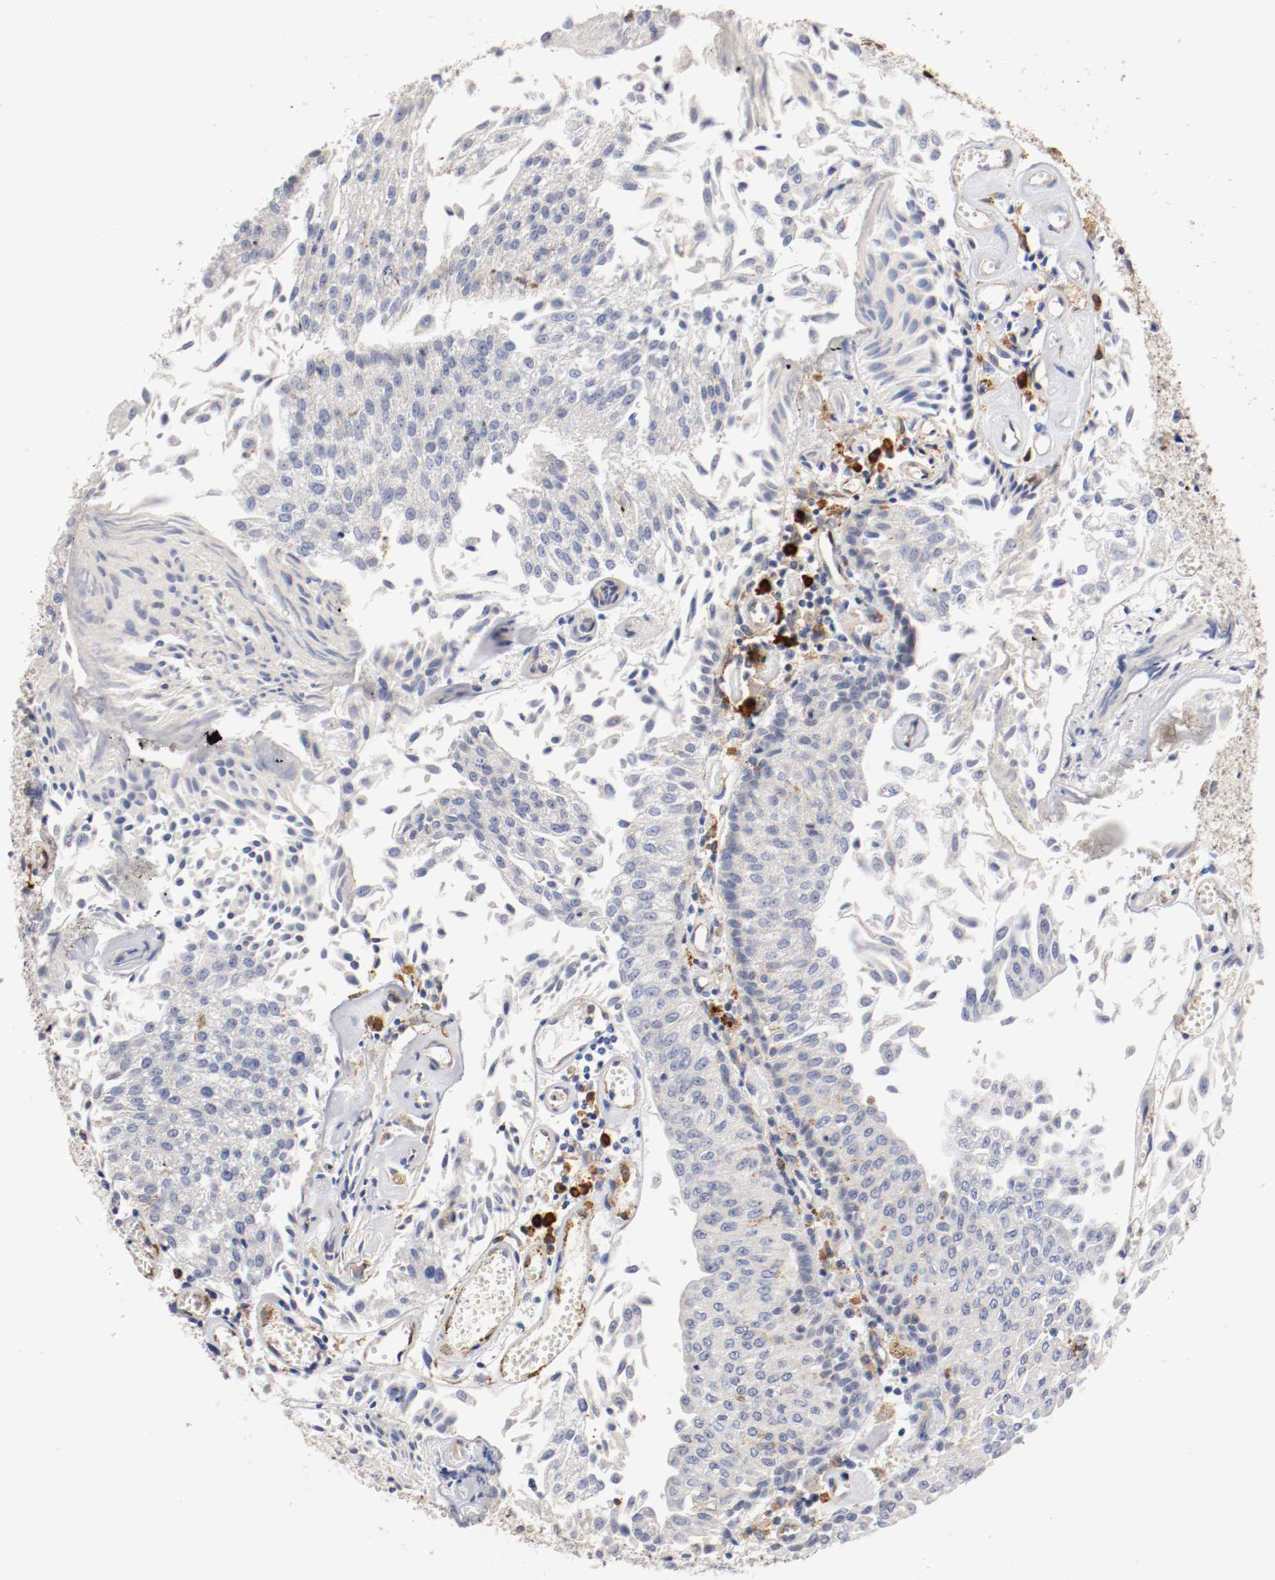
{"staining": {"intensity": "weak", "quantity": "<25%", "location": "cytoplasmic/membranous"}, "tissue": "urothelial cancer", "cell_type": "Tumor cells", "image_type": "cancer", "snomed": [{"axis": "morphology", "description": "Urothelial carcinoma, Low grade"}, {"axis": "topography", "description": "Urinary bladder"}], "caption": "The immunohistochemistry (IHC) histopathology image has no significant expression in tumor cells of urothelial carcinoma (low-grade) tissue. The staining is performed using DAB brown chromogen with nuclei counter-stained in using hematoxylin.", "gene": "TRAF2", "patient": {"sex": "male", "age": 86}}